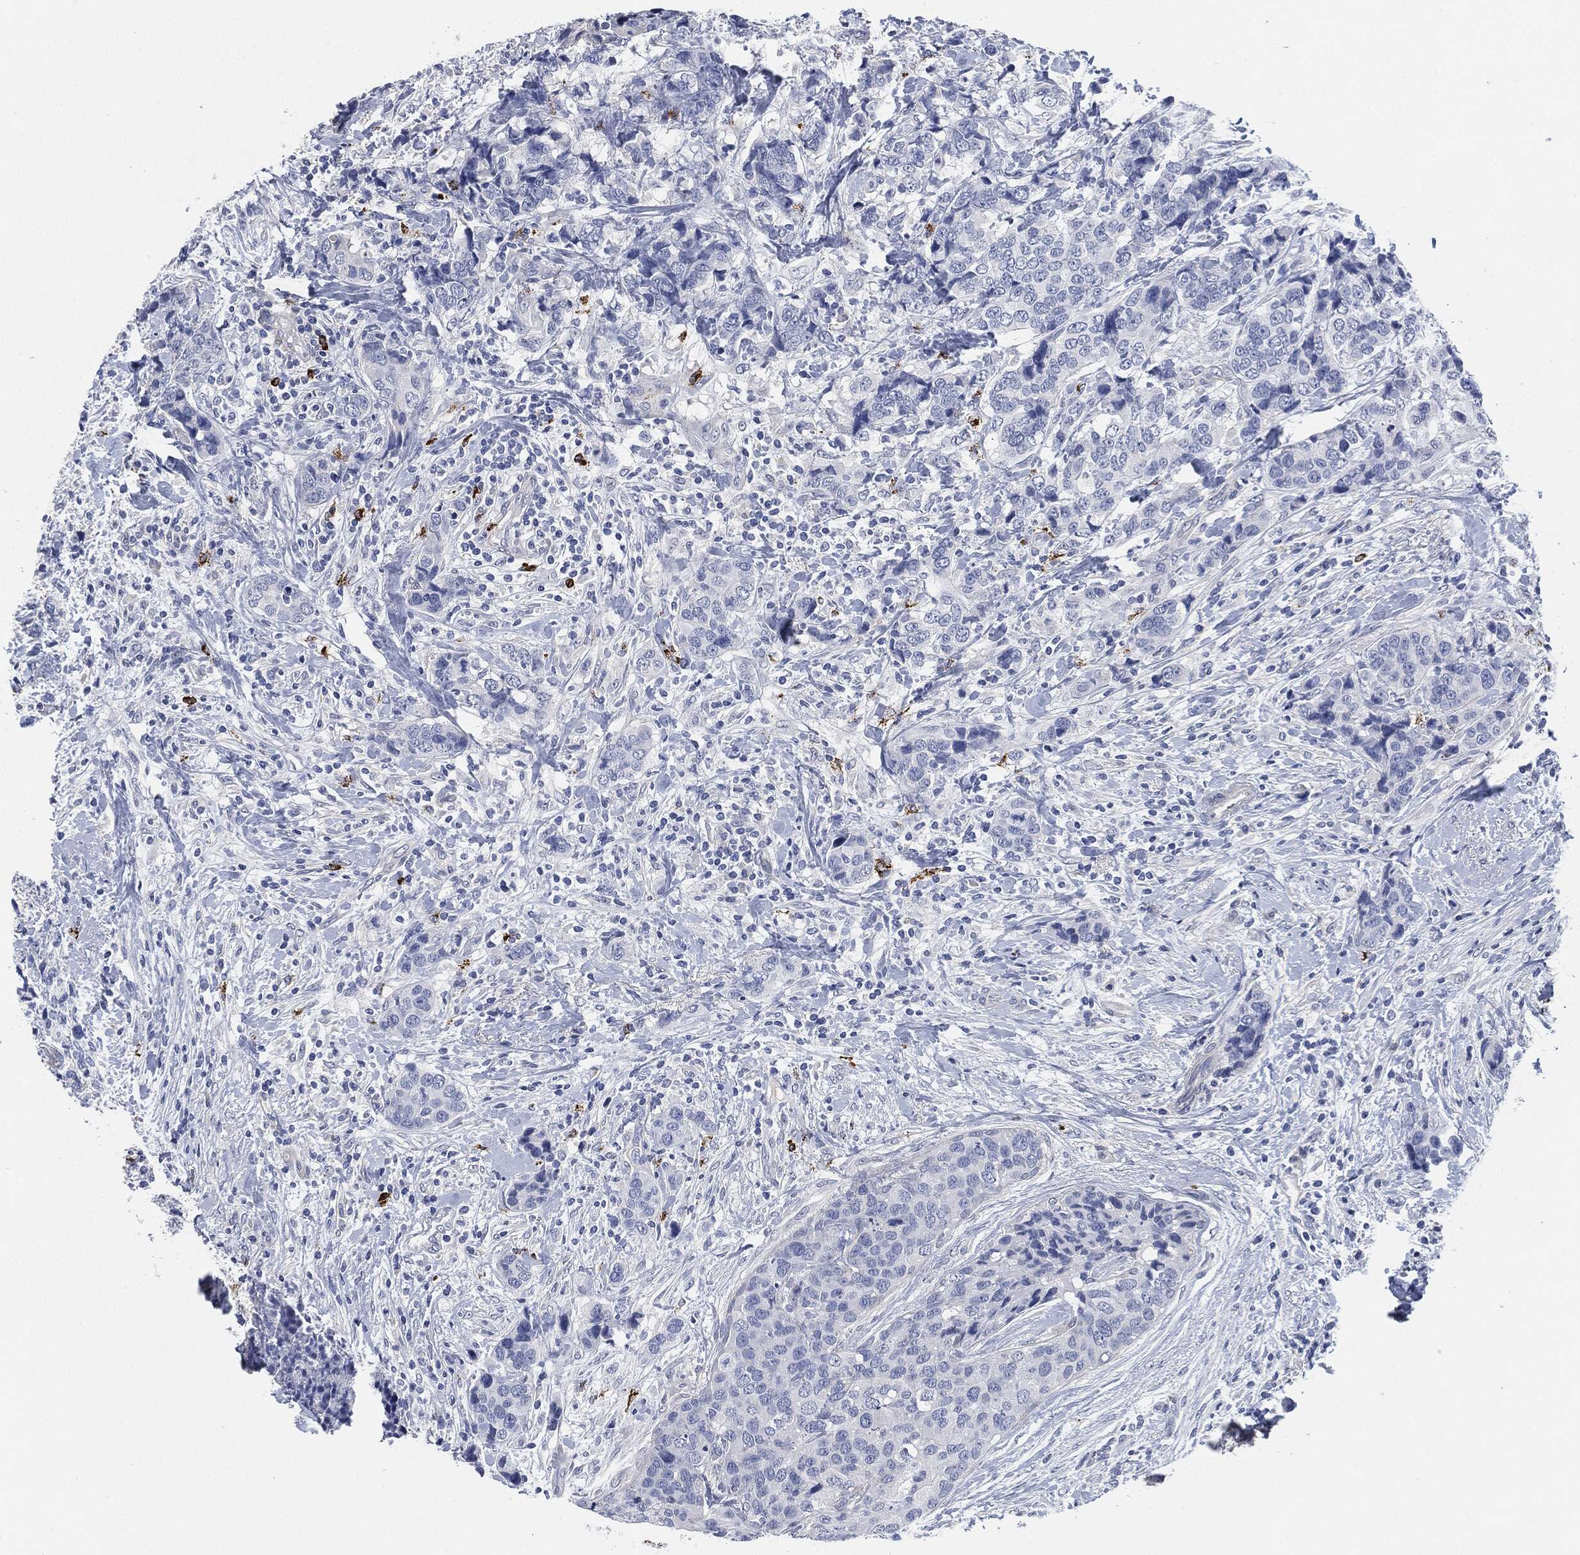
{"staining": {"intensity": "negative", "quantity": "none", "location": "none"}, "tissue": "breast cancer", "cell_type": "Tumor cells", "image_type": "cancer", "snomed": [{"axis": "morphology", "description": "Lobular carcinoma"}, {"axis": "topography", "description": "Breast"}], "caption": "Breast lobular carcinoma was stained to show a protein in brown. There is no significant positivity in tumor cells. Brightfield microscopy of immunohistochemistry stained with DAB (brown) and hematoxylin (blue), captured at high magnification.", "gene": "MPO", "patient": {"sex": "female", "age": 59}}